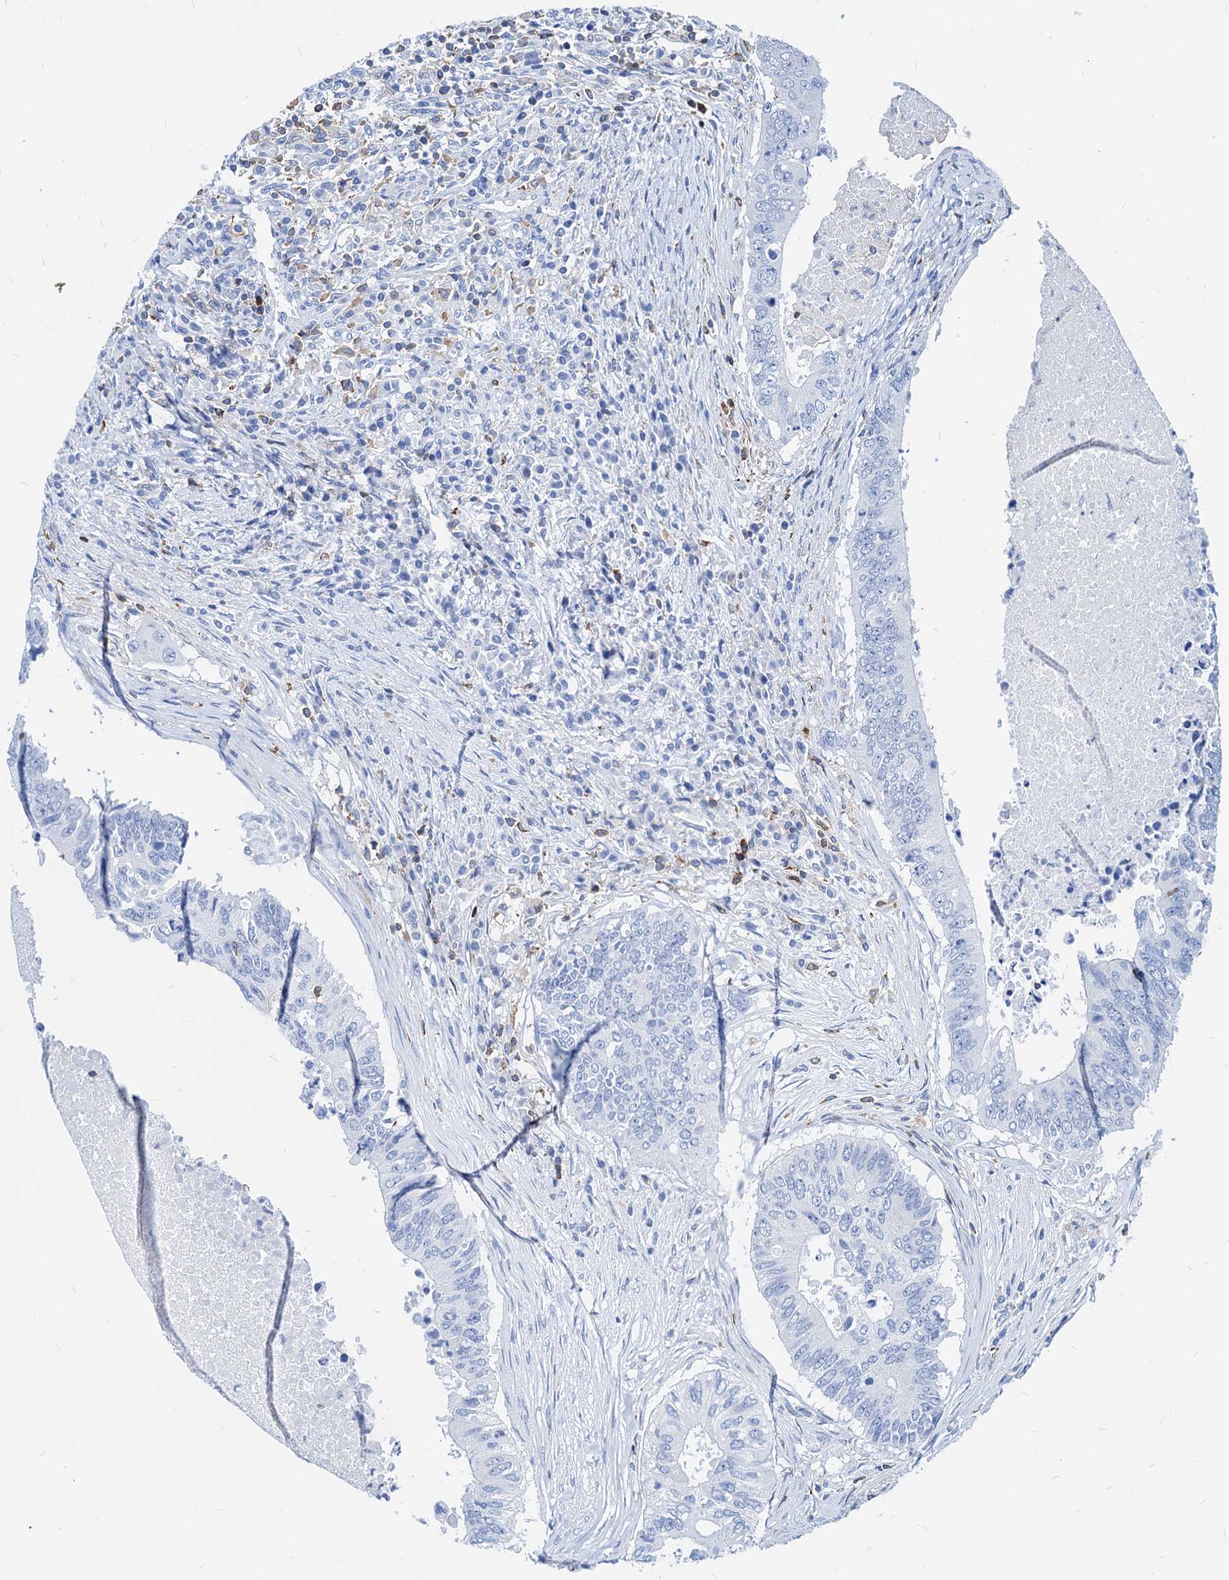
{"staining": {"intensity": "negative", "quantity": "none", "location": "none"}, "tissue": "colorectal cancer", "cell_type": "Tumor cells", "image_type": "cancer", "snomed": [{"axis": "morphology", "description": "Adenocarcinoma, NOS"}, {"axis": "topography", "description": "Colon"}], "caption": "Micrograph shows no protein positivity in tumor cells of colorectal adenocarcinoma tissue.", "gene": "LCP2", "patient": {"sex": "male", "age": 71}}